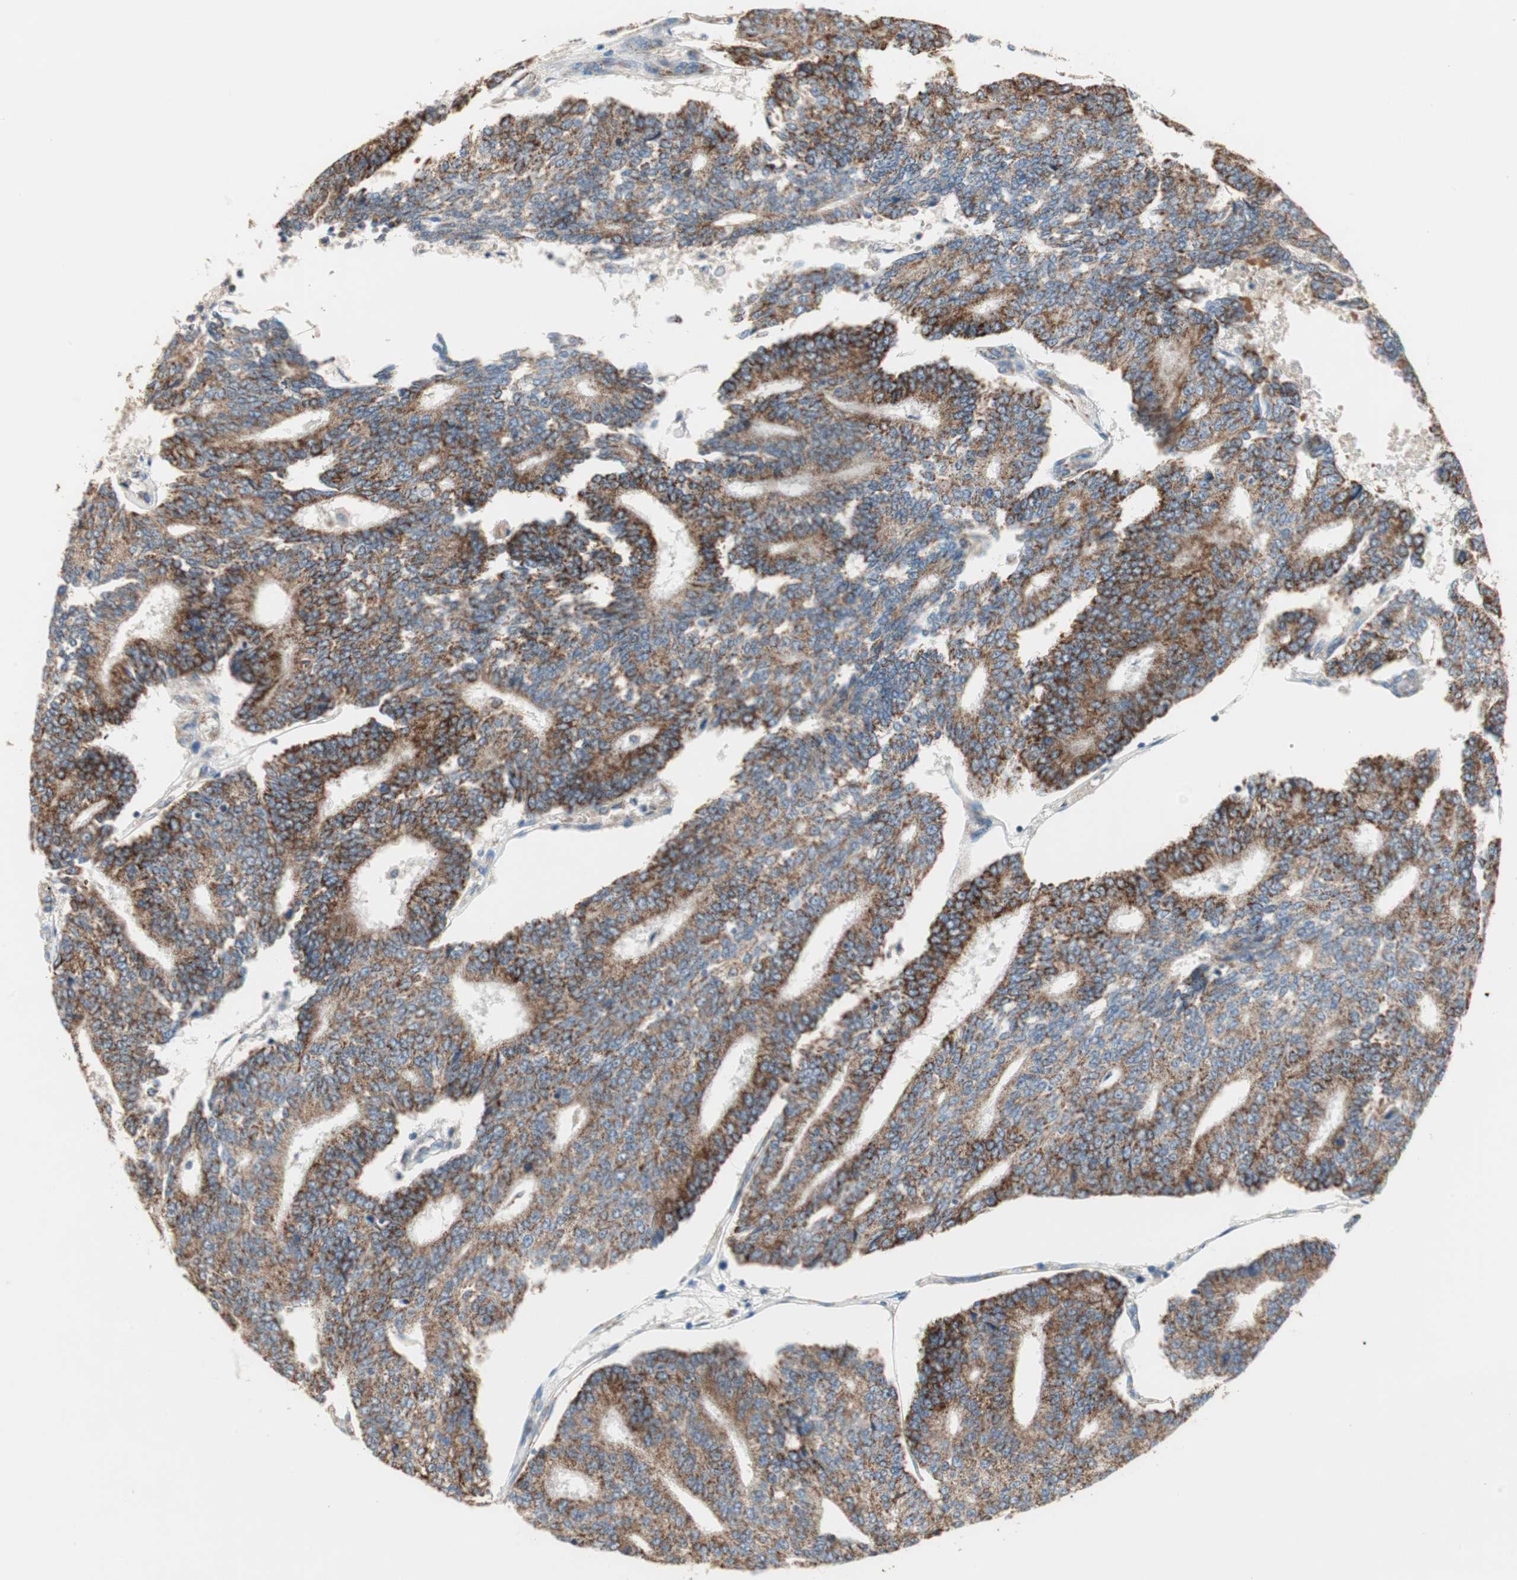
{"staining": {"intensity": "strong", "quantity": ">75%", "location": "cytoplasmic/membranous"}, "tissue": "prostate cancer", "cell_type": "Tumor cells", "image_type": "cancer", "snomed": [{"axis": "morphology", "description": "Adenocarcinoma, High grade"}, {"axis": "topography", "description": "Prostate"}], "caption": "Strong cytoplasmic/membranous staining is appreciated in about >75% of tumor cells in prostate cancer.", "gene": "TST", "patient": {"sex": "male", "age": 55}}